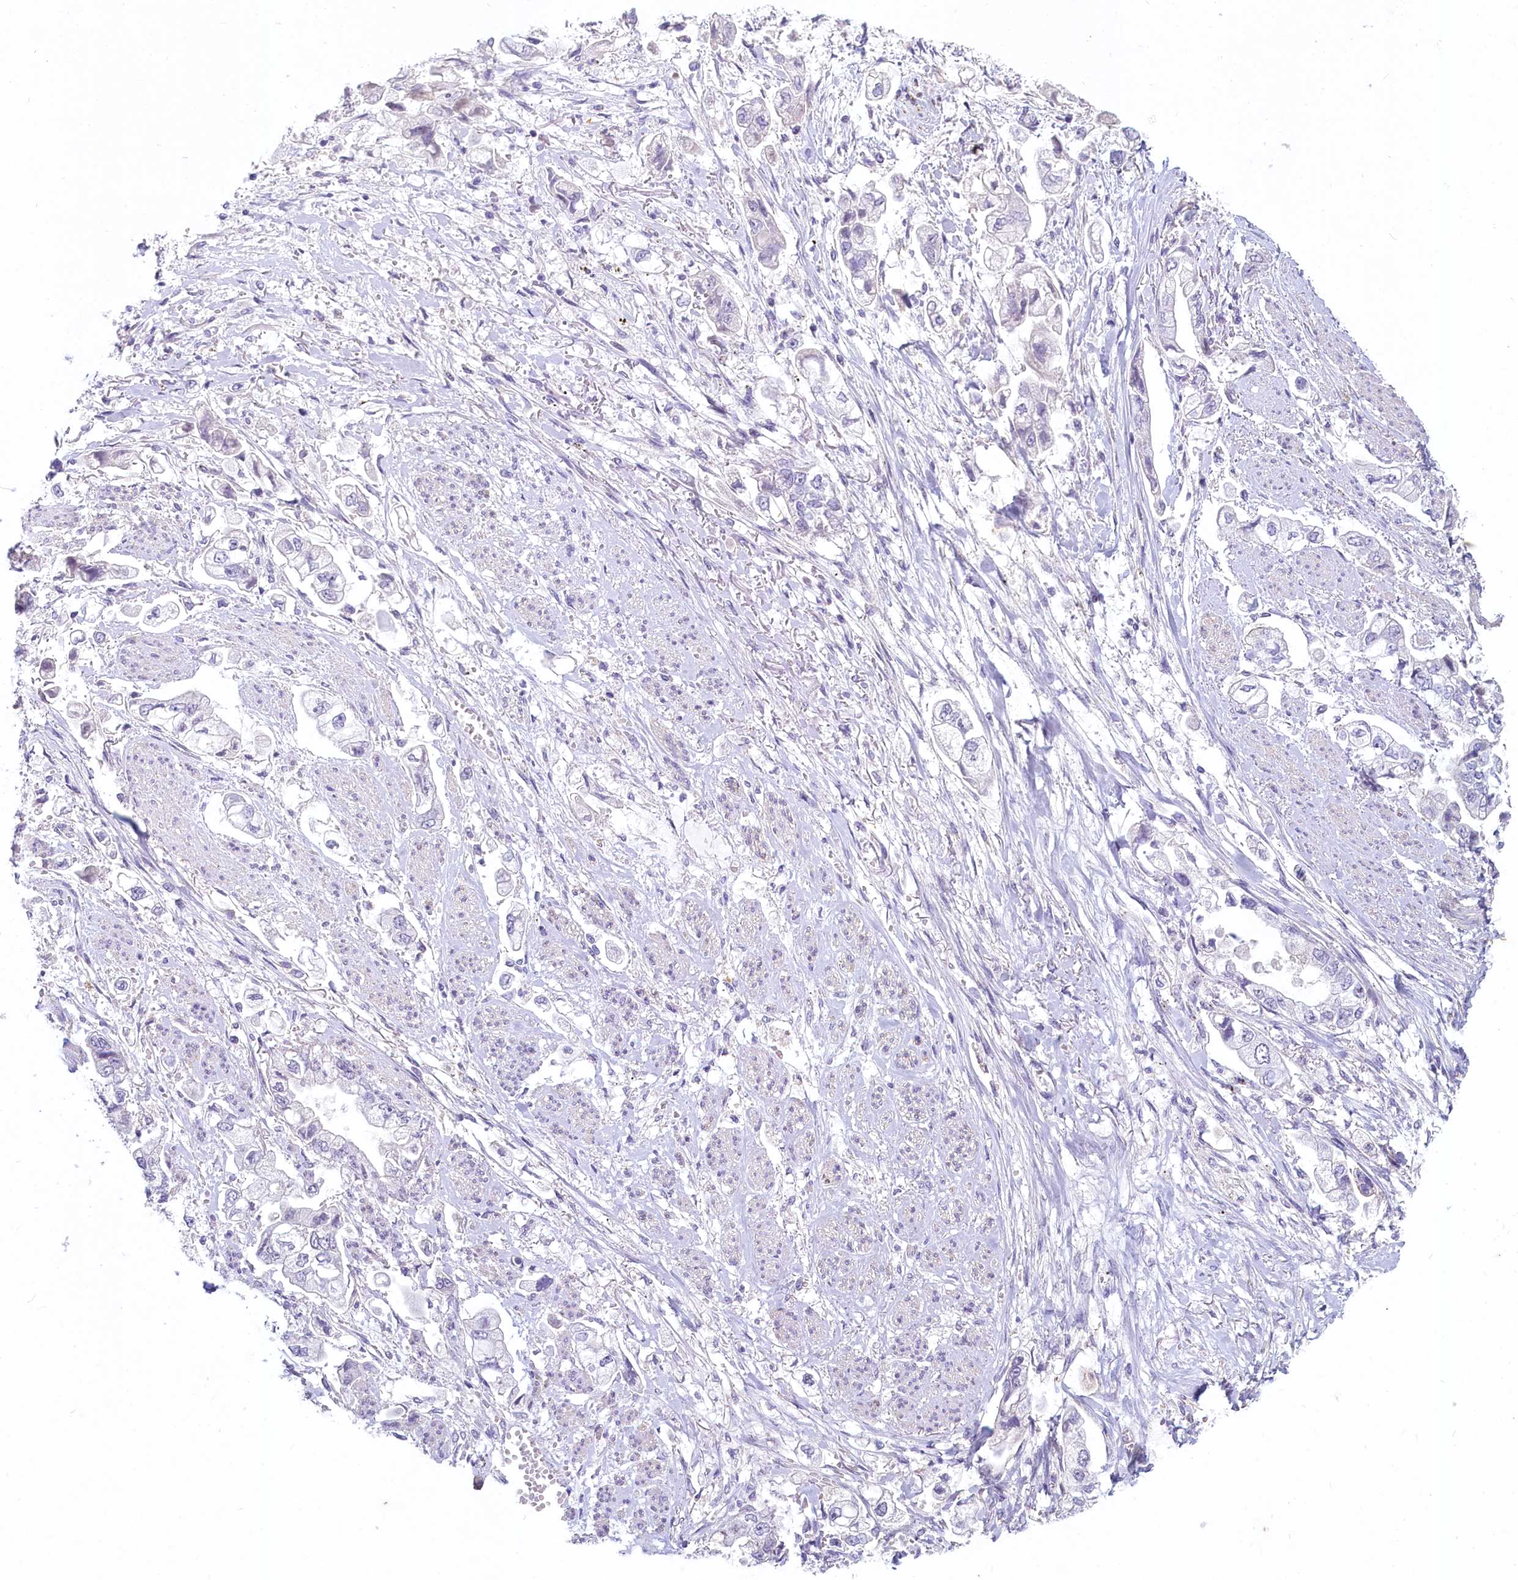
{"staining": {"intensity": "negative", "quantity": "none", "location": "none"}, "tissue": "stomach cancer", "cell_type": "Tumor cells", "image_type": "cancer", "snomed": [{"axis": "morphology", "description": "Adenocarcinoma, NOS"}, {"axis": "topography", "description": "Stomach"}], "caption": "Stomach cancer (adenocarcinoma) stained for a protein using immunohistochemistry exhibits no expression tumor cells.", "gene": "PROCR", "patient": {"sex": "male", "age": 62}}